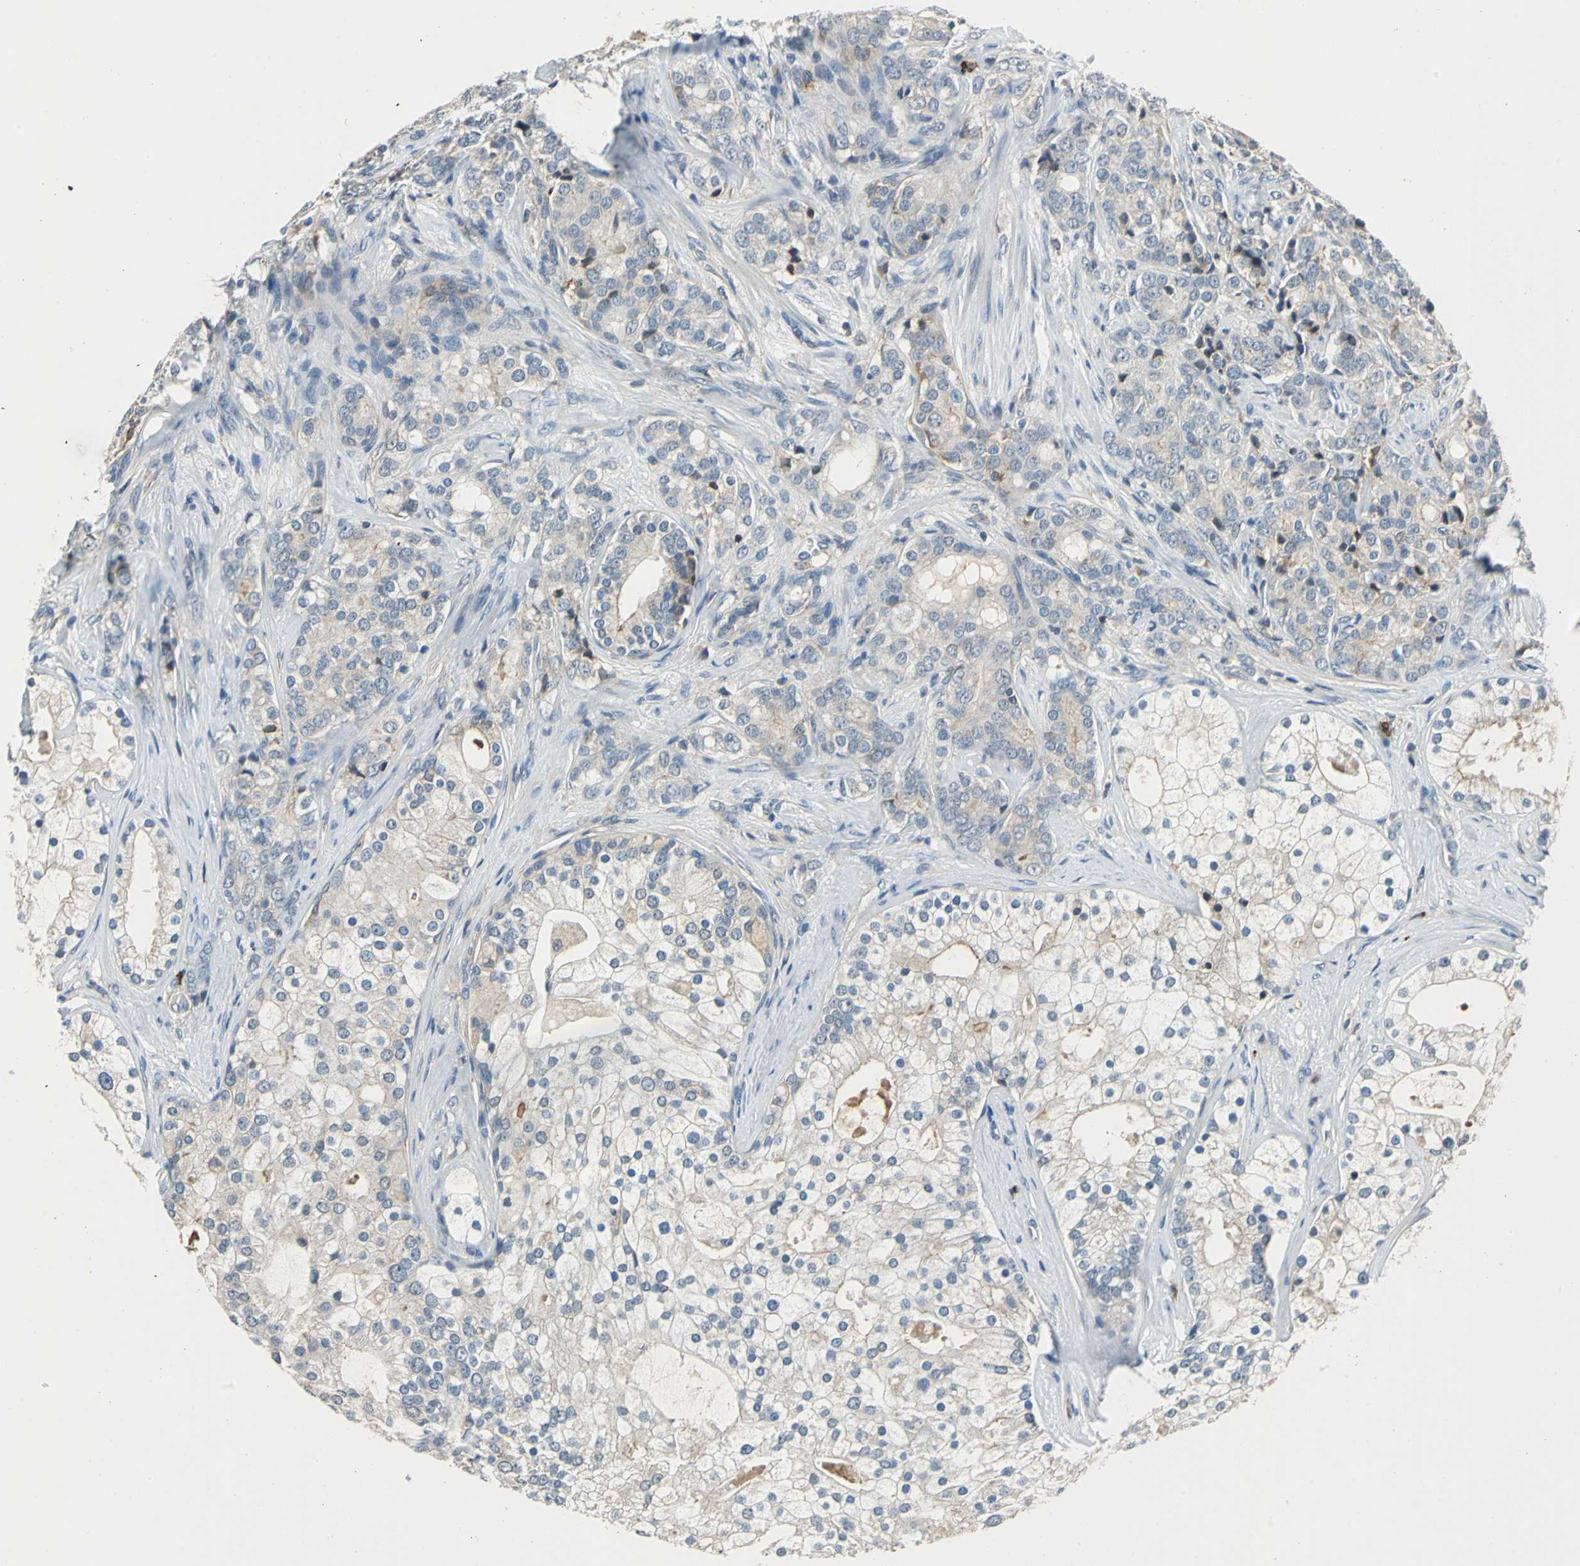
{"staining": {"intensity": "weak", "quantity": "25%-75%", "location": "cytoplasmic/membranous"}, "tissue": "prostate cancer", "cell_type": "Tumor cells", "image_type": "cancer", "snomed": [{"axis": "morphology", "description": "Adenocarcinoma, Low grade"}, {"axis": "topography", "description": "Prostate"}], "caption": "A brown stain labels weak cytoplasmic/membranous staining of a protein in human adenocarcinoma (low-grade) (prostate) tumor cells.", "gene": "SLC19A2", "patient": {"sex": "male", "age": 58}}